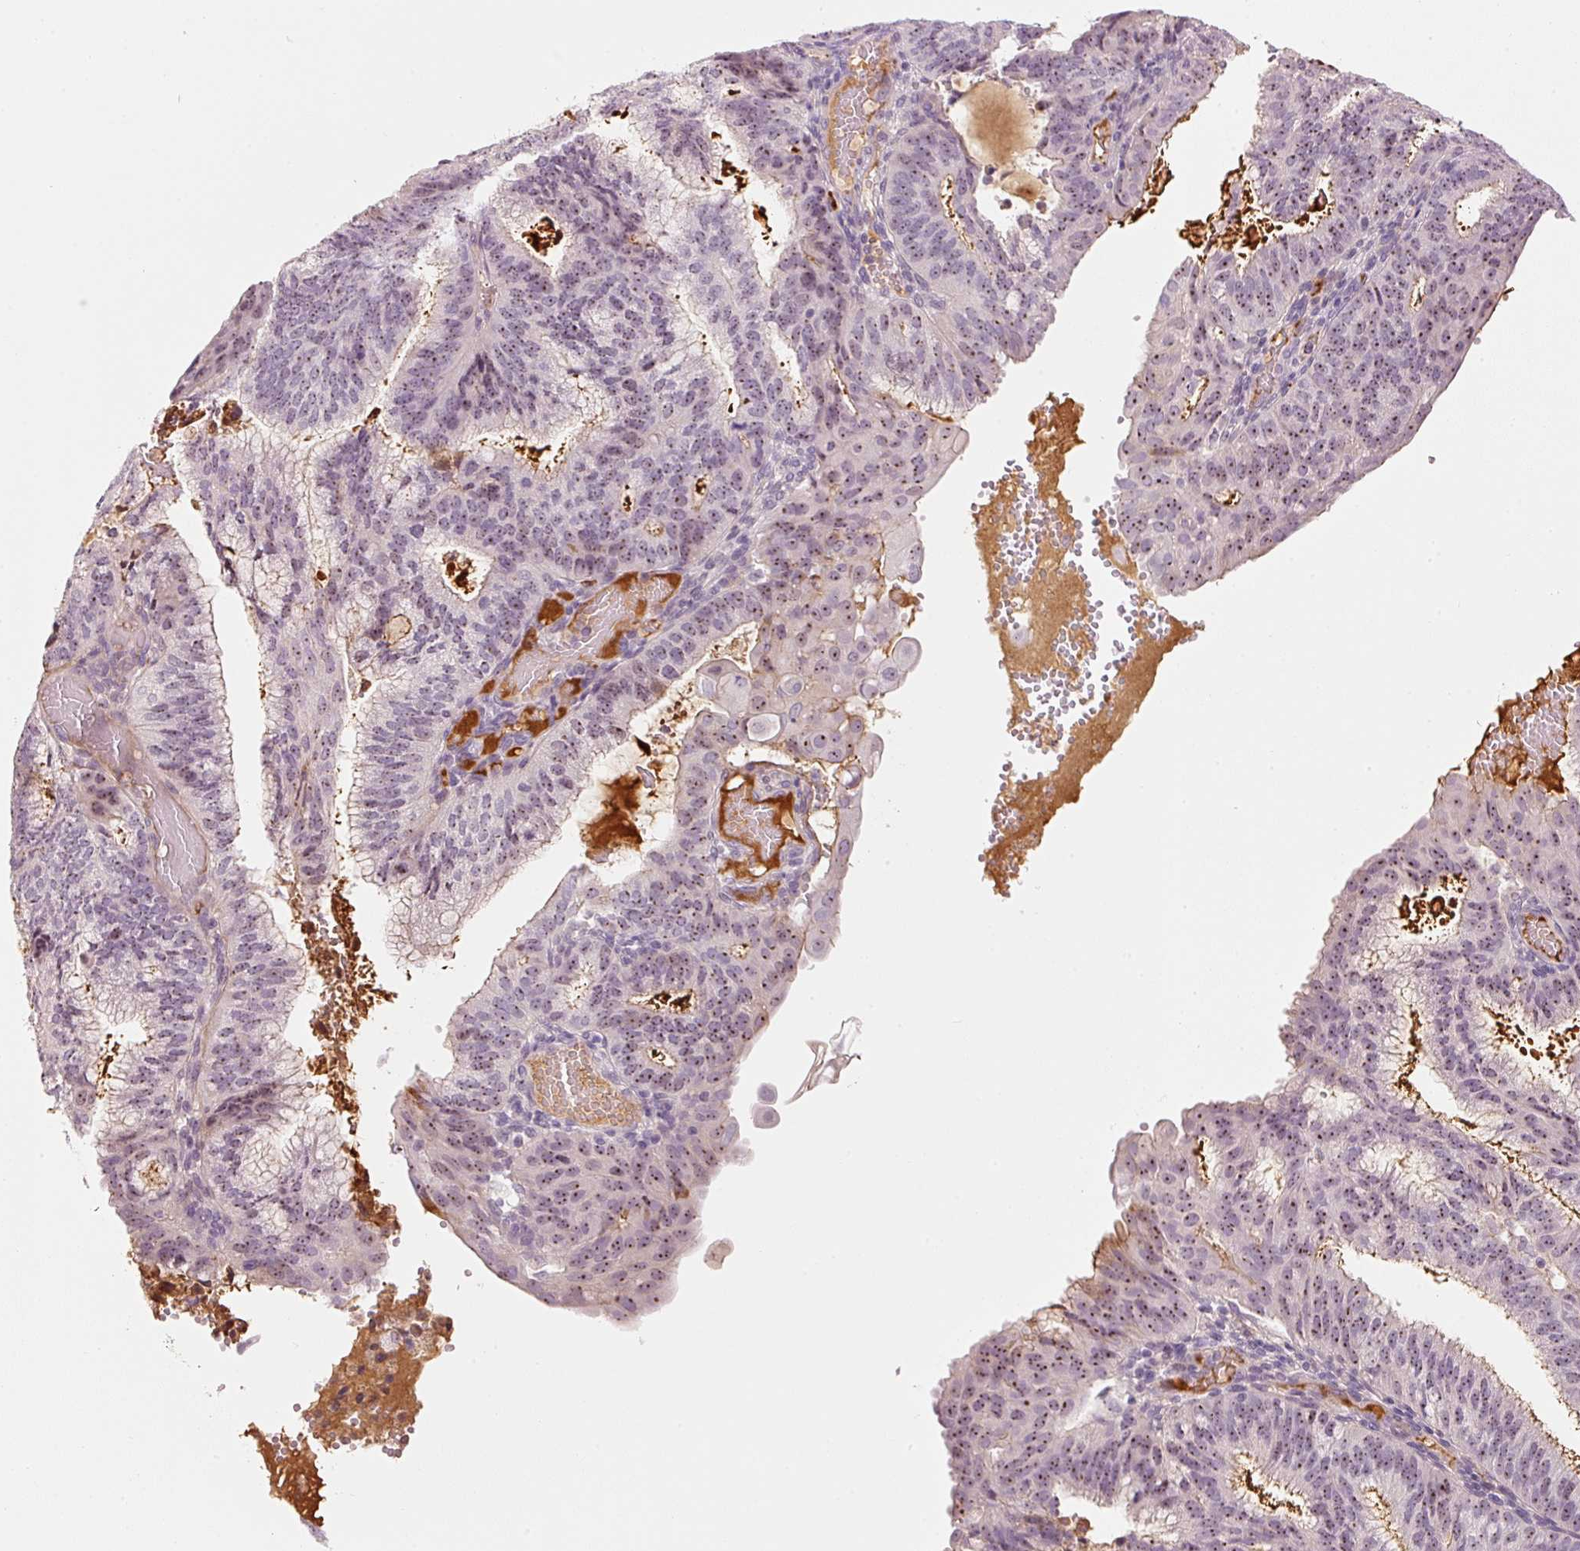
{"staining": {"intensity": "weak", "quantity": "25%-75%", "location": "nuclear"}, "tissue": "endometrial cancer", "cell_type": "Tumor cells", "image_type": "cancer", "snomed": [{"axis": "morphology", "description": "Adenocarcinoma, NOS"}, {"axis": "topography", "description": "Endometrium"}], "caption": "A micrograph of human endometrial adenocarcinoma stained for a protein displays weak nuclear brown staining in tumor cells. The staining is performed using DAB brown chromogen to label protein expression. The nuclei are counter-stained blue using hematoxylin.", "gene": "VCAM1", "patient": {"sex": "female", "age": 49}}